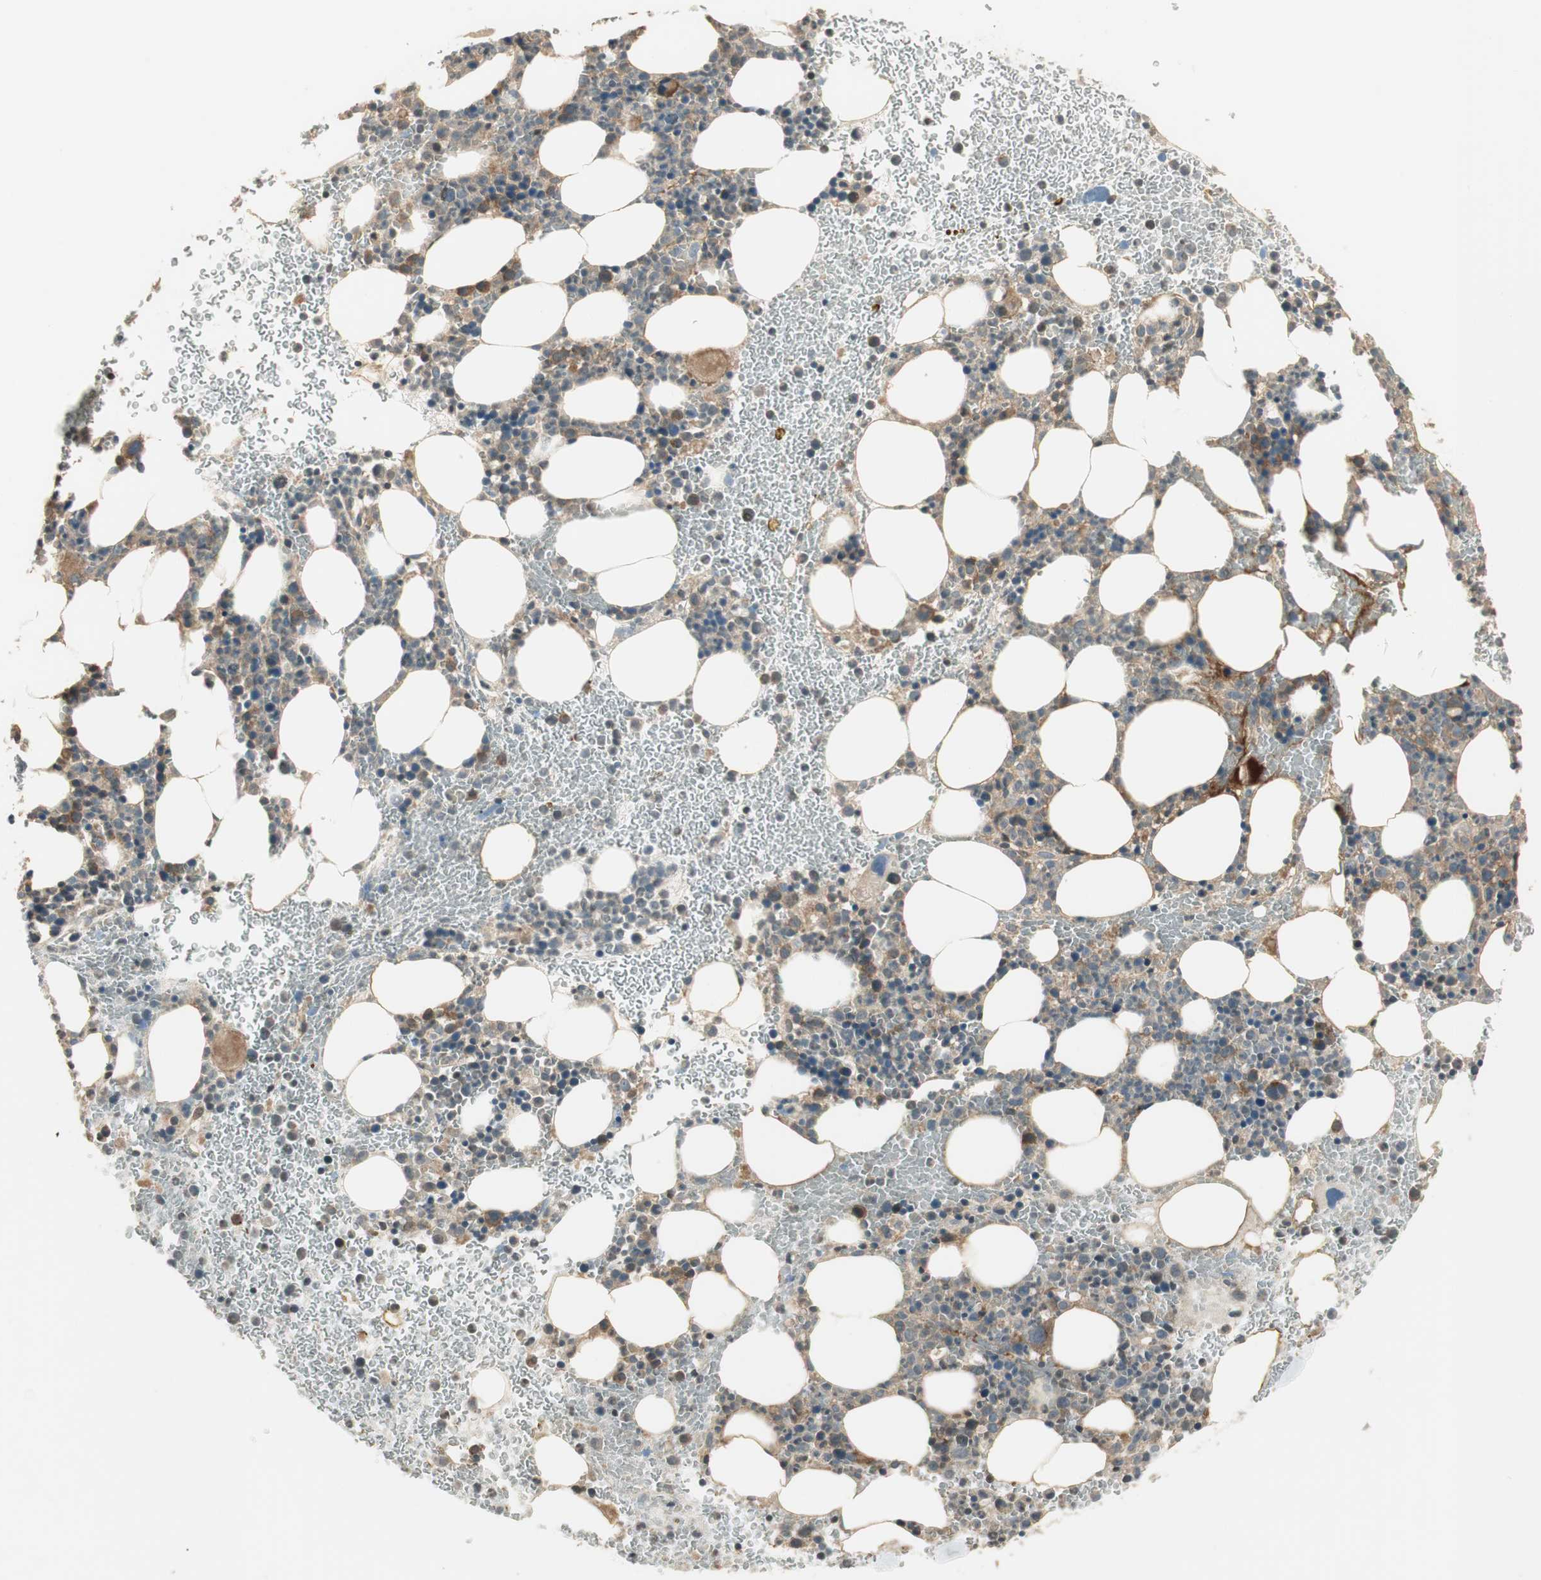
{"staining": {"intensity": "moderate", "quantity": "<25%", "location": "cytoplasmic/membranous"}, "tissue": "bone marrow", "cell_type": "Hematopoietic cells", "image_type": "normal", "snomed": [{"axis": "morphology", "description": "Normal tissue, NOS"}, {"axis": "morphology", "description": "Inflammation, NOS"}, {"axis": "topography", "description": "Bone marrow"}], "caption": "Immunohistochemistry micrograph of unremarkable bone marrow stained for a protein (brown), which demonstrates low levels of moderate cytoplasmic/membranous expression in about <25% of hematopoietic cells.", "gene": "PFDN5", "patient": {"sex": "female", "age": 54}}